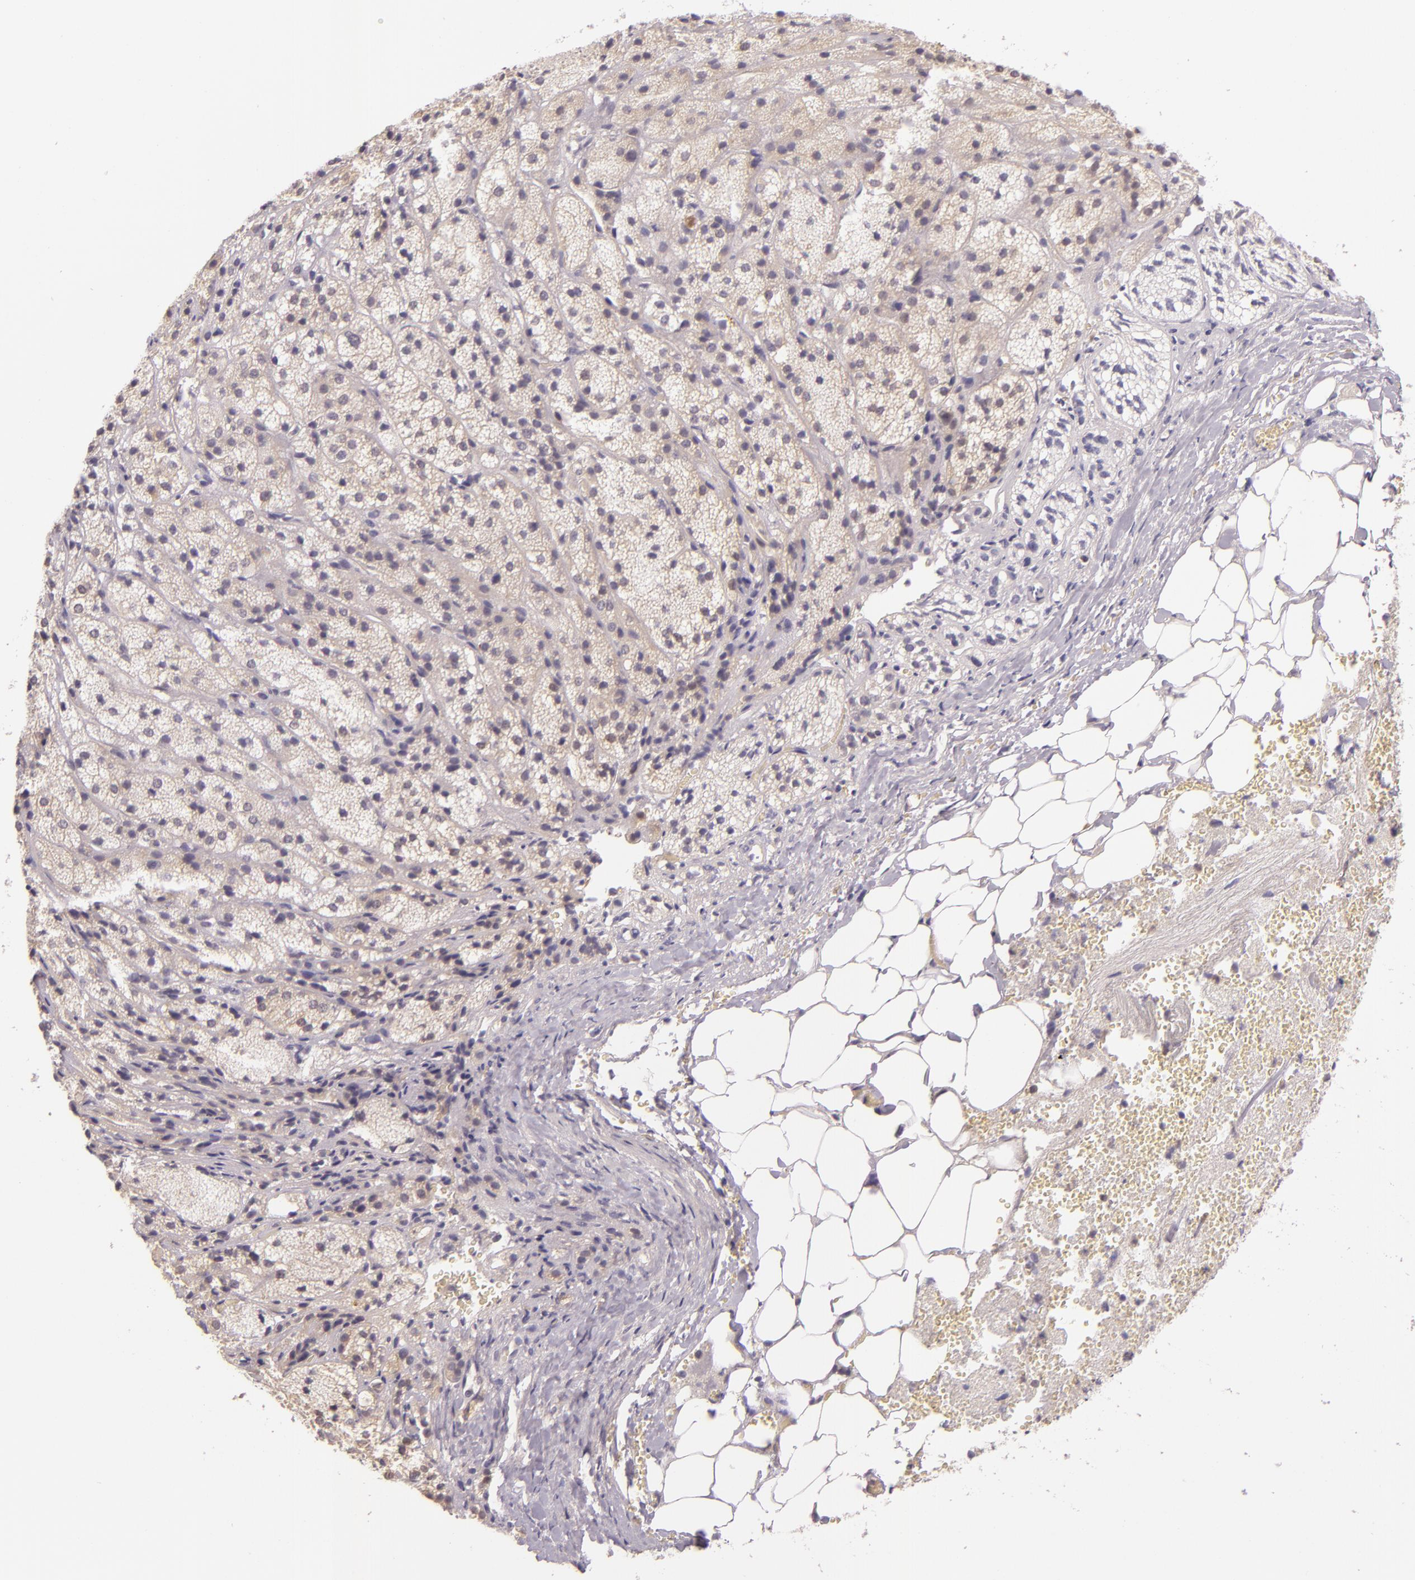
{"staining": {"intensity": "weak", "quantity": "<25%", "location": "cytoplasmic/membranous"}, "tissue": "adrenal gland", "cell_type": "Glandular cells", "image_type": "normal", "snomed": [{"axis": "morphology", "description": "Normal tissue, NOS"}, {"axis": "topography", "description": "Adrenal gland"}], "caption": "High power microscopy micrograph of an immunohistochemistry photomicrograph of unremarkable adrenal gland, revealing no significant expression in glandular cells. Nuclei are stained in blue.", "gene": "ARMH4", "patient": {"sex": "female", "age": 71}}